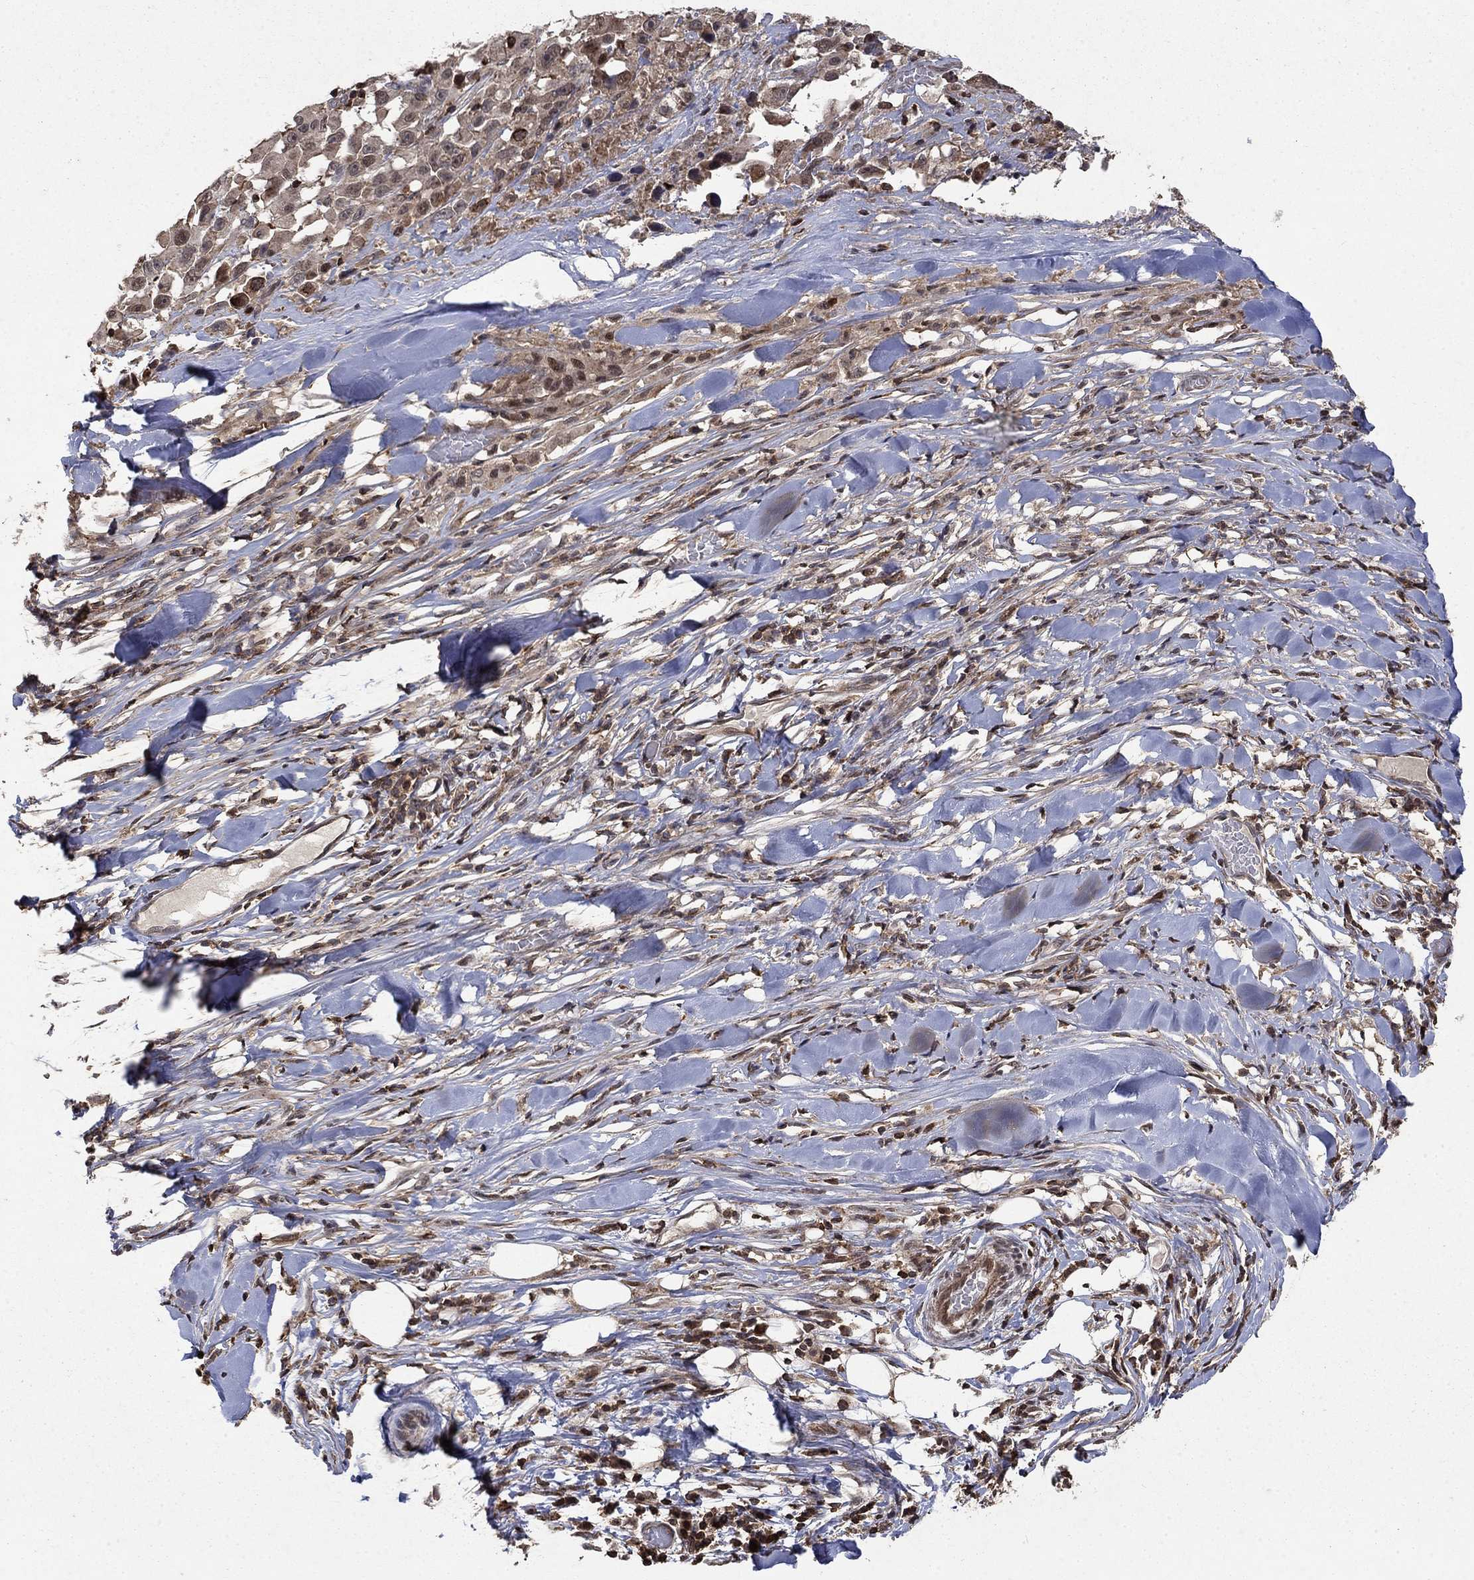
{"staining": {"intensity": "strong", "quantity": "<25%", "location": "nuclear"}, "tissue": "melanoma", "cell_type": "Tumor cells", "image_type": "cancer", "snomed": [{"axis": "morphology", "description": "Malignant melanoma, Metastatic site"}, {"axis": "topography", "description": "Lymph node"}], "caption": "Immunohistochemistry (IHC) histopathology image of melanoma stained for a protein (brown), which exhibits medium levels of strong nuclear staining in approximately <25% of tumor cells.", "gene": "CCDC66", "patient": {"sex": "male", "age": 50}}